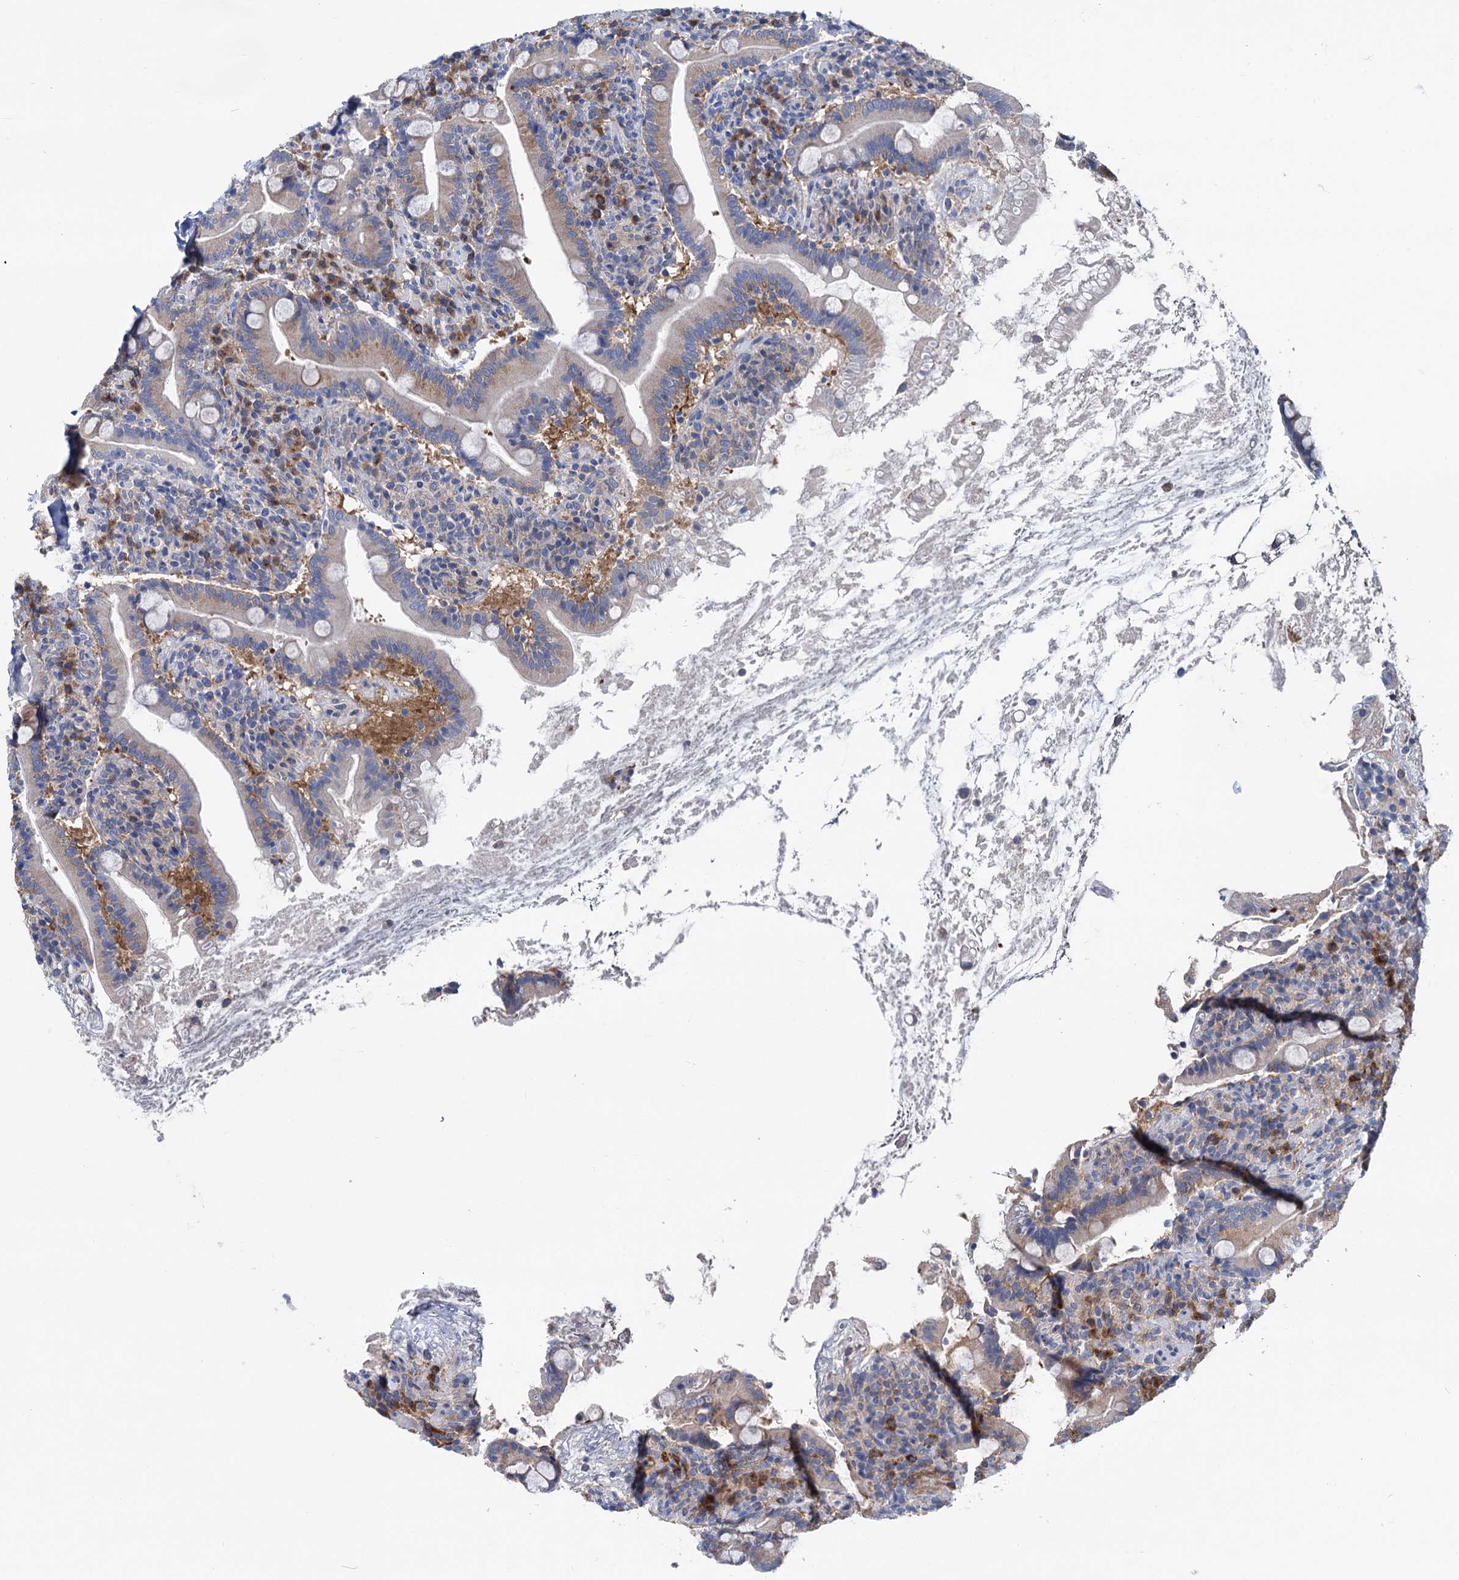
{"staining": {"intensity": "weak", "quantity": "<25%", "location": "cytoplasmic/membranous"}, "tissue": "duodenum", "cell_type": "Glandular cells", "image_type": "normal", "snomed": [{"axis": "morphology", "description": "Normal tissue, NOS"}, {"axis": "topography", "description": "Duodenum"}], "caption": "Glandular cells are negative for brown protein staining in benign duodenum. (DAB (3,3'-diaminobenzidine) immunohistochemistry (IHC), high magnification).", "gene": "ZNRD2", "patient": {"sex": "male", "age": 35}}